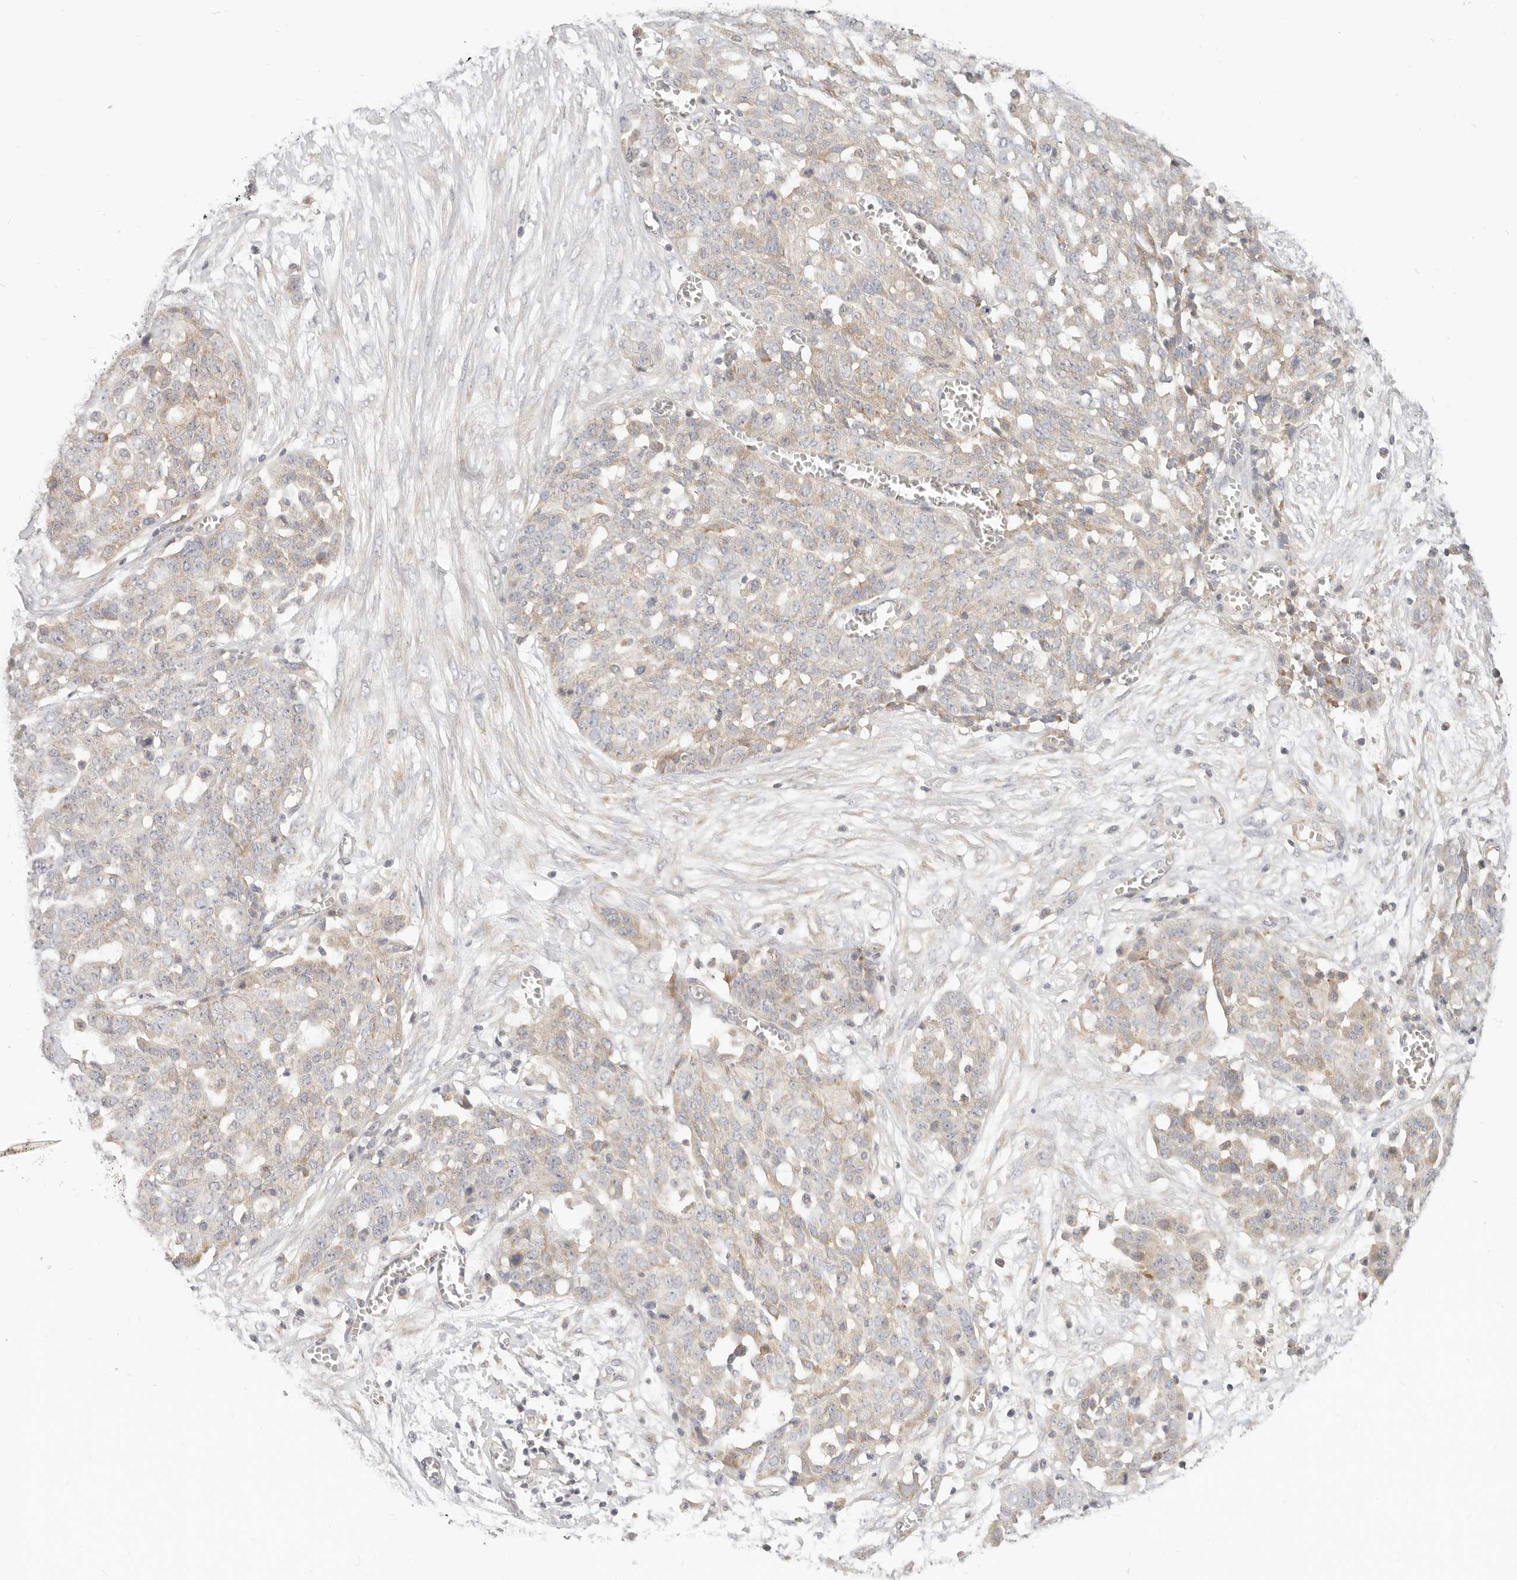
{"staining": {"intensity": "weak", "quantity": "<25%", "location": "cytoplasmic/membranous"}, "tissue": "ovarian cancer", "cell_type": "Tumor cells", "image_type": "cancer", "snomed": [{"axis": "morphology", "description": "Cystadenocarcinoma, serous, NOS"}, {"axis": "topography", "description": "Soft tissue"}, {"axis": "topography", "description": "Ovary"}], "caption": "IHC of human ovarian cancer shows no expression in tumor cells.", "gene": "LTB4R2", "patient": {"sex": "female", "age": 57}}